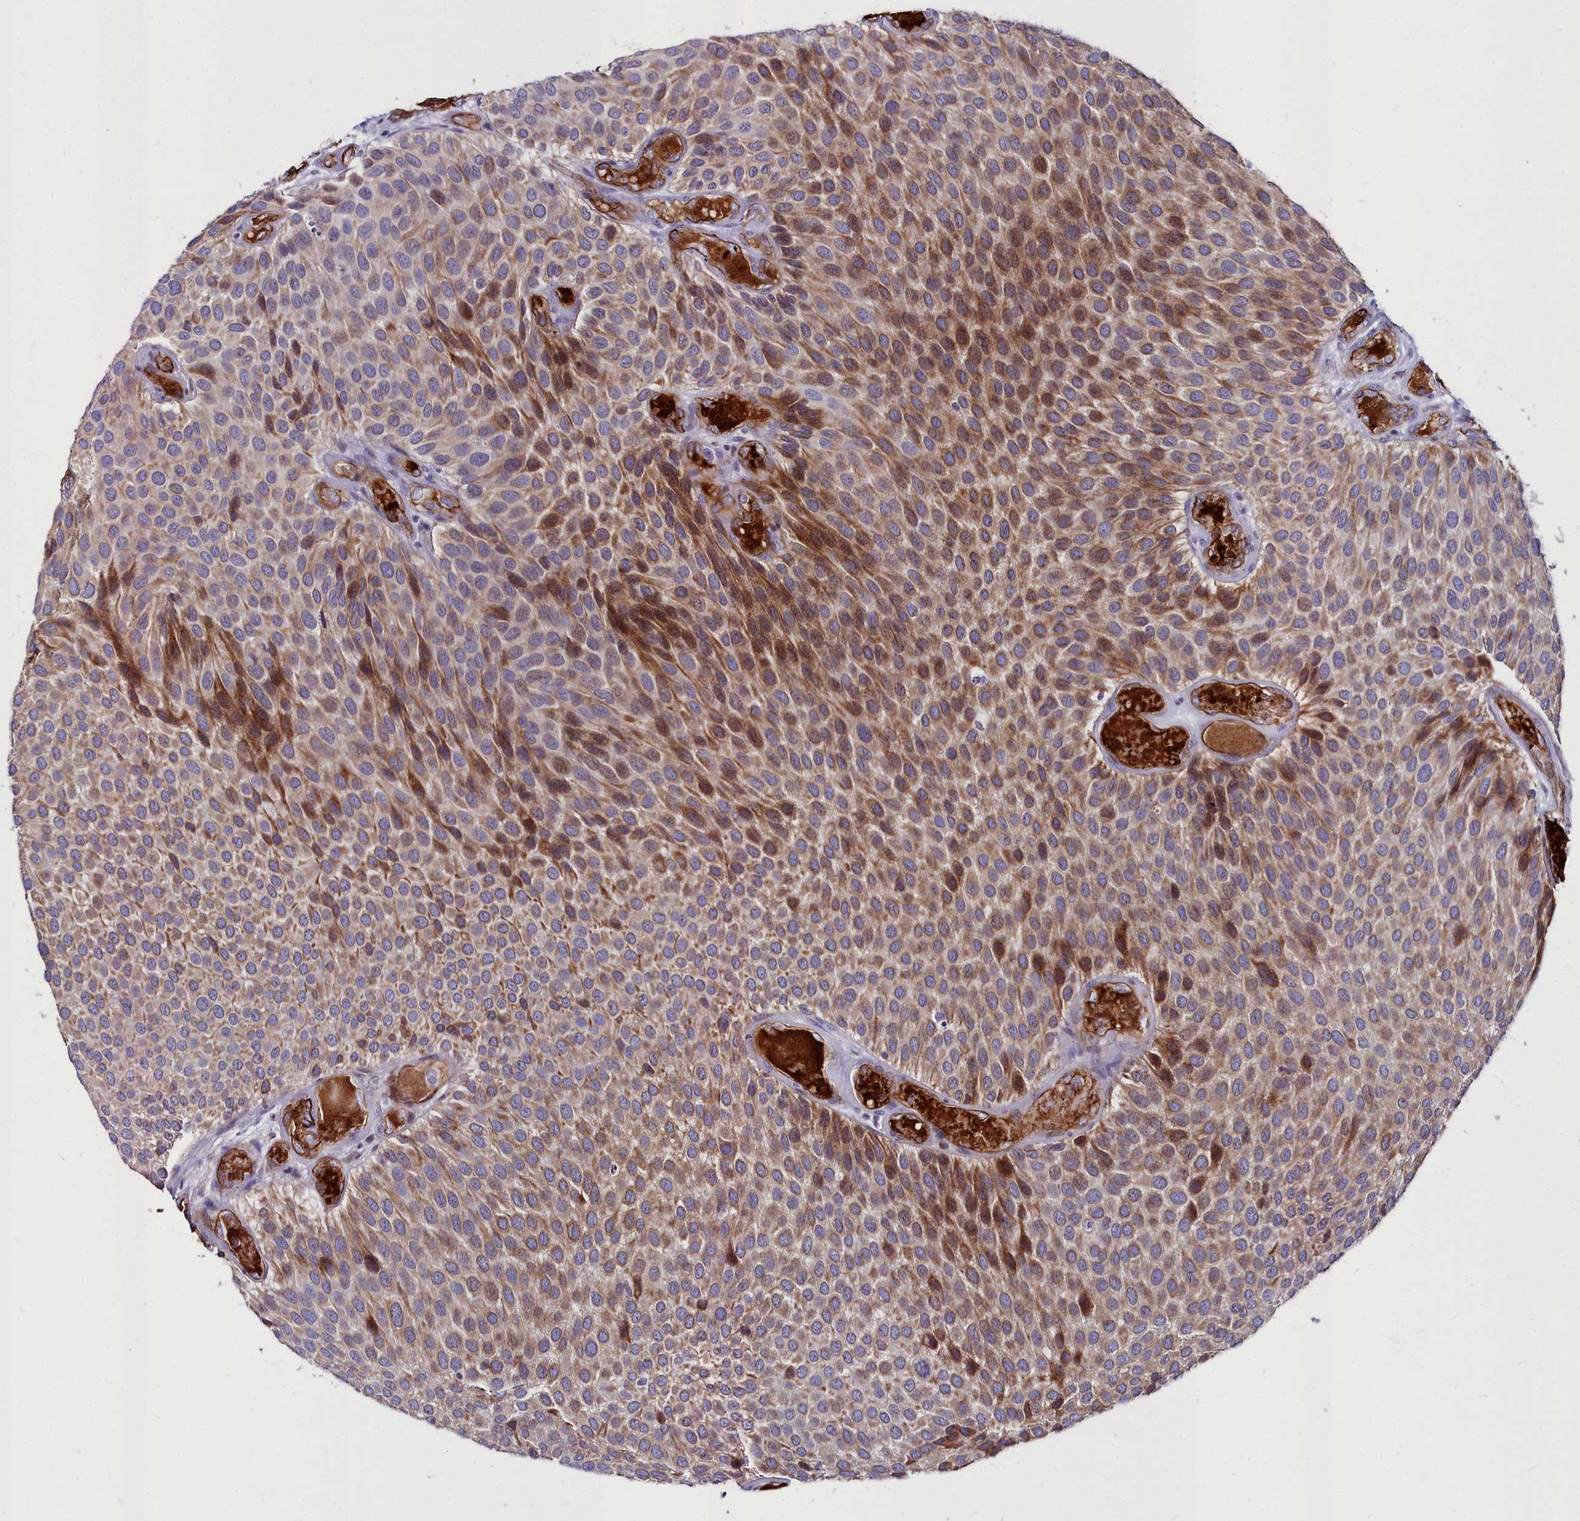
{"staining": {"intensity": "moderate", "quantity": ">75%", "location": "cytoplasmic/membranous"}, "tissue": "urothelial cancer", "cell_type": "Tumor cells", "image_type": "cancer", "snomed": [{"axis": "morphology", "description": "Urothelial carcinoma, Low grade"}, {"axis": "topography", "description": "Urinary bladder"}], "caption": "This micrograph reveals urothelial cancer stained with IHC to label a protein in brown. The cytoplasmic/membranous of tumor cells show moderate positivity for the protein. Nuclei are counter-stained blue.", "gene": "CYP4F11", "patient": {"sex": "male", "age": 89}}